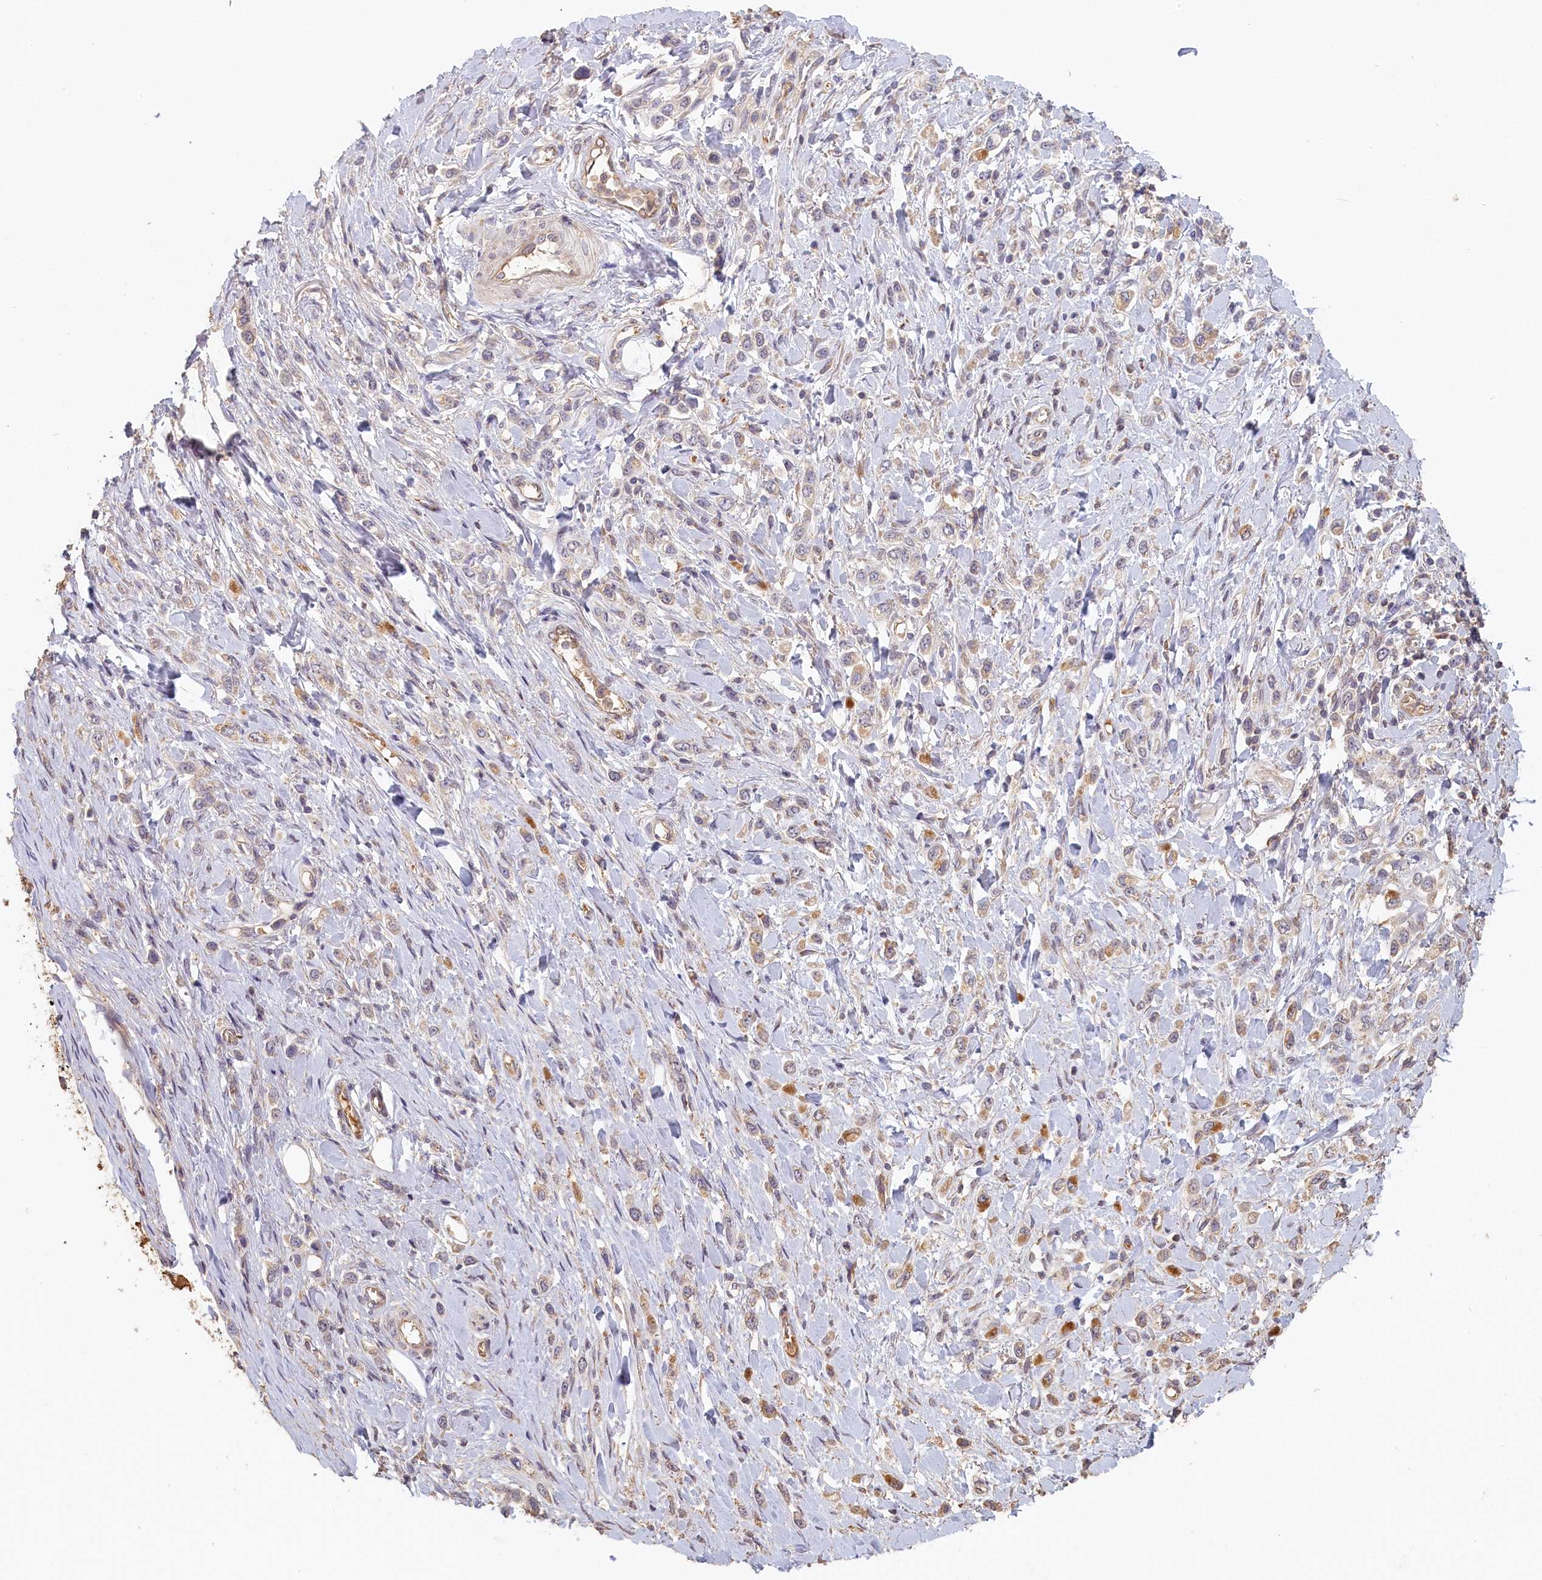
{"staining": {"intensity": "negative", "quantity": "none", "location": "none"}, "tissue": "stomach cancer", "cell_type": "Tumor cells", "image_type": "cancer", "snomed": [{"axis": "morphology", "description": "Adenocarcinoma, NOS"}, {"axis": "topography", "description": "Stomach"}], "caption": "IHC of stomach cancer reveals no expression in tumor cells. The staining is performed using DAB brown chromogen with nuclei counter-stained in using hematoxylin.", "gene": "STX16", "patient": {"sex": "female", "age": 65}}